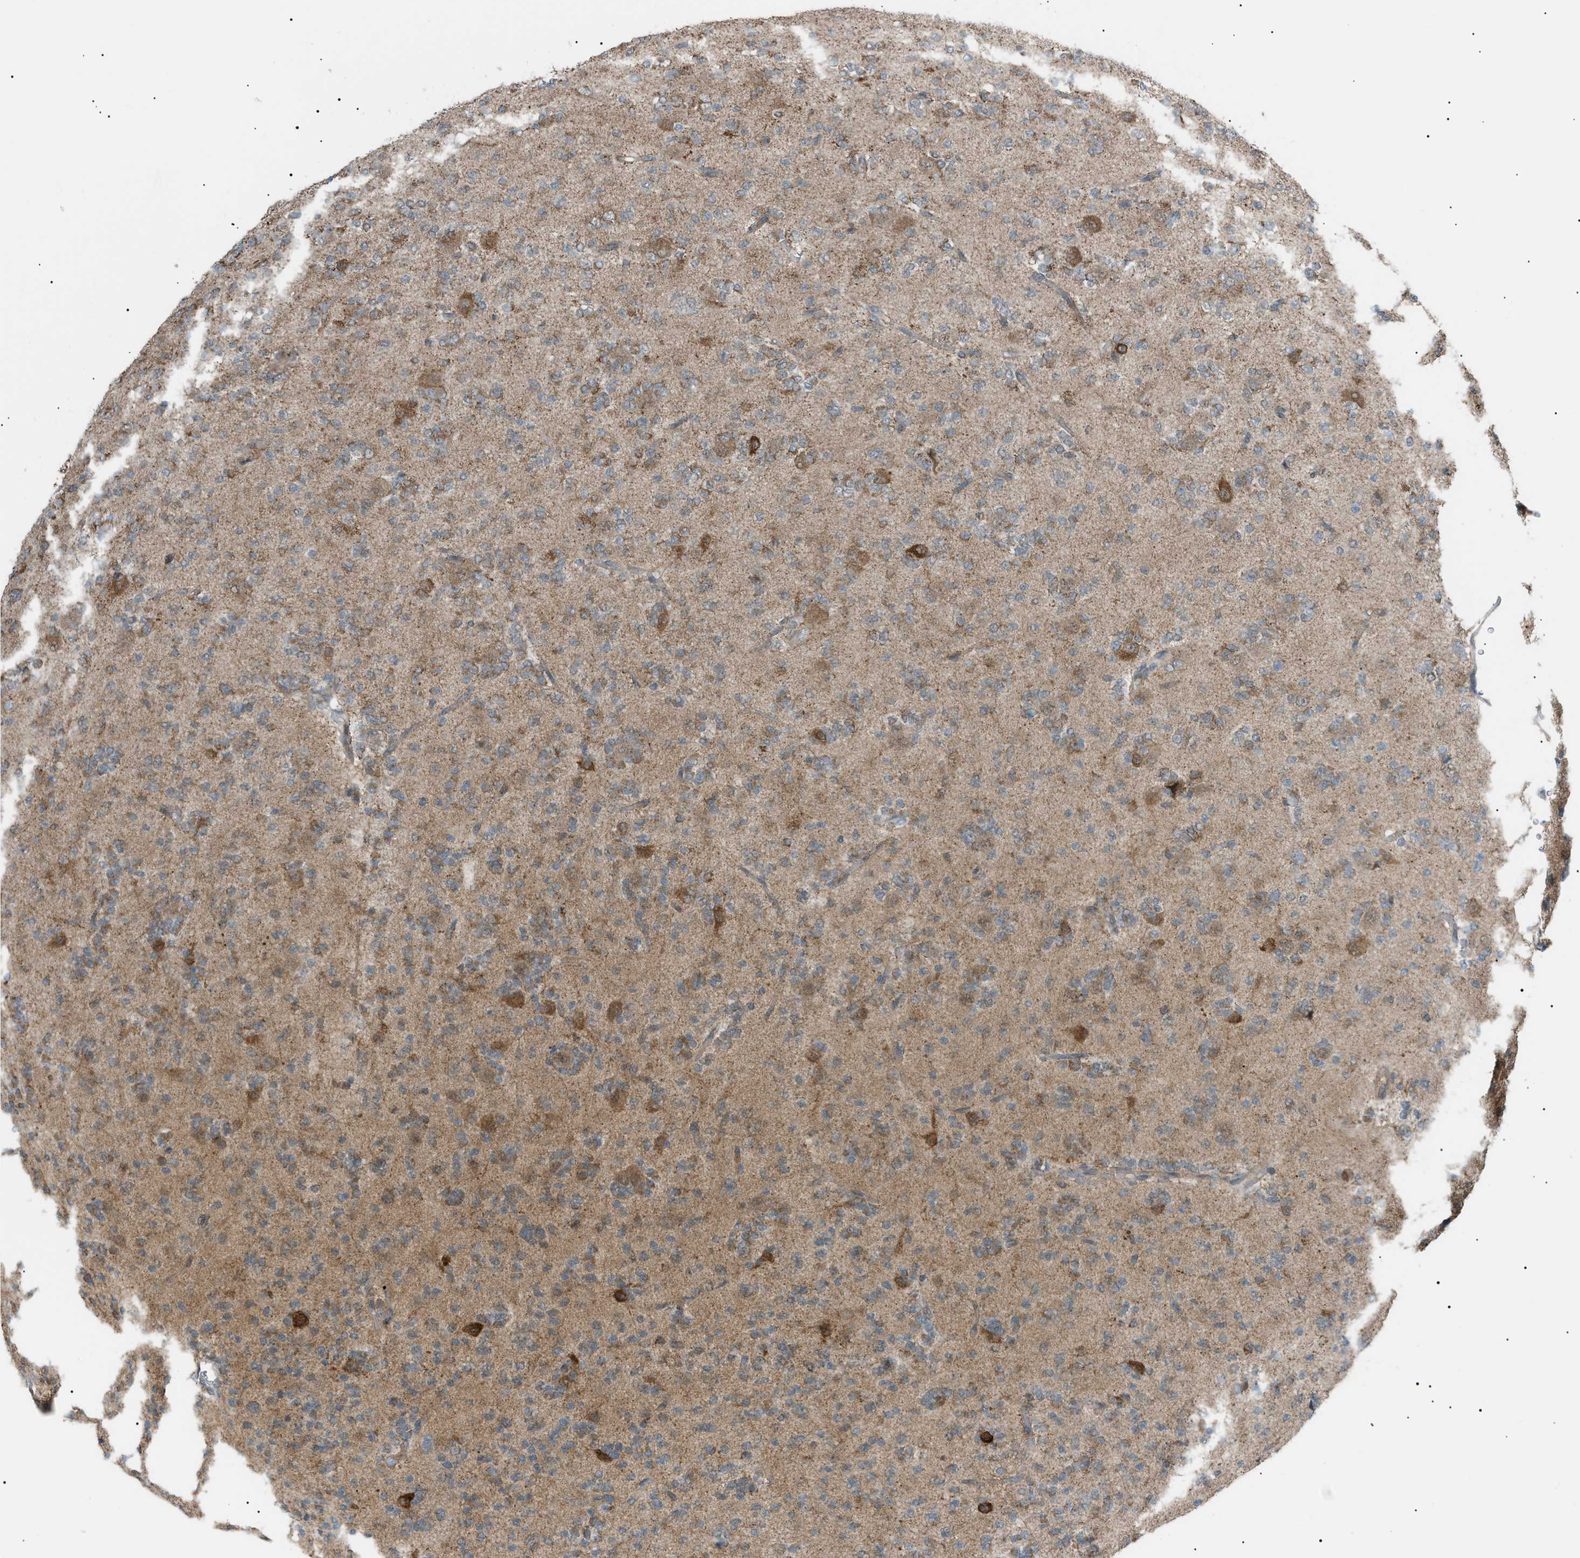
{"staining": {"intensity": "moderate", "quantity": "<25%", "location": "cytoplasmic/membranous"}, "tissue": "glioma", "cell_type": "Tumor cells", "image_type": "cancer", "snomed": [{"axis": "morphology", "description": "Glioma, malignant, Low grade"}, {"axis": "topography", "description": "Brain"}], "caption": "Protein expression by immunohistochemistry reveals moderate cytoplasmic/membranous expression in approximately <25% of tumor cells in low-grade glioma (malignant).", "gene": "LPIN2", "patient": {"sex": "male", "age": 38}}